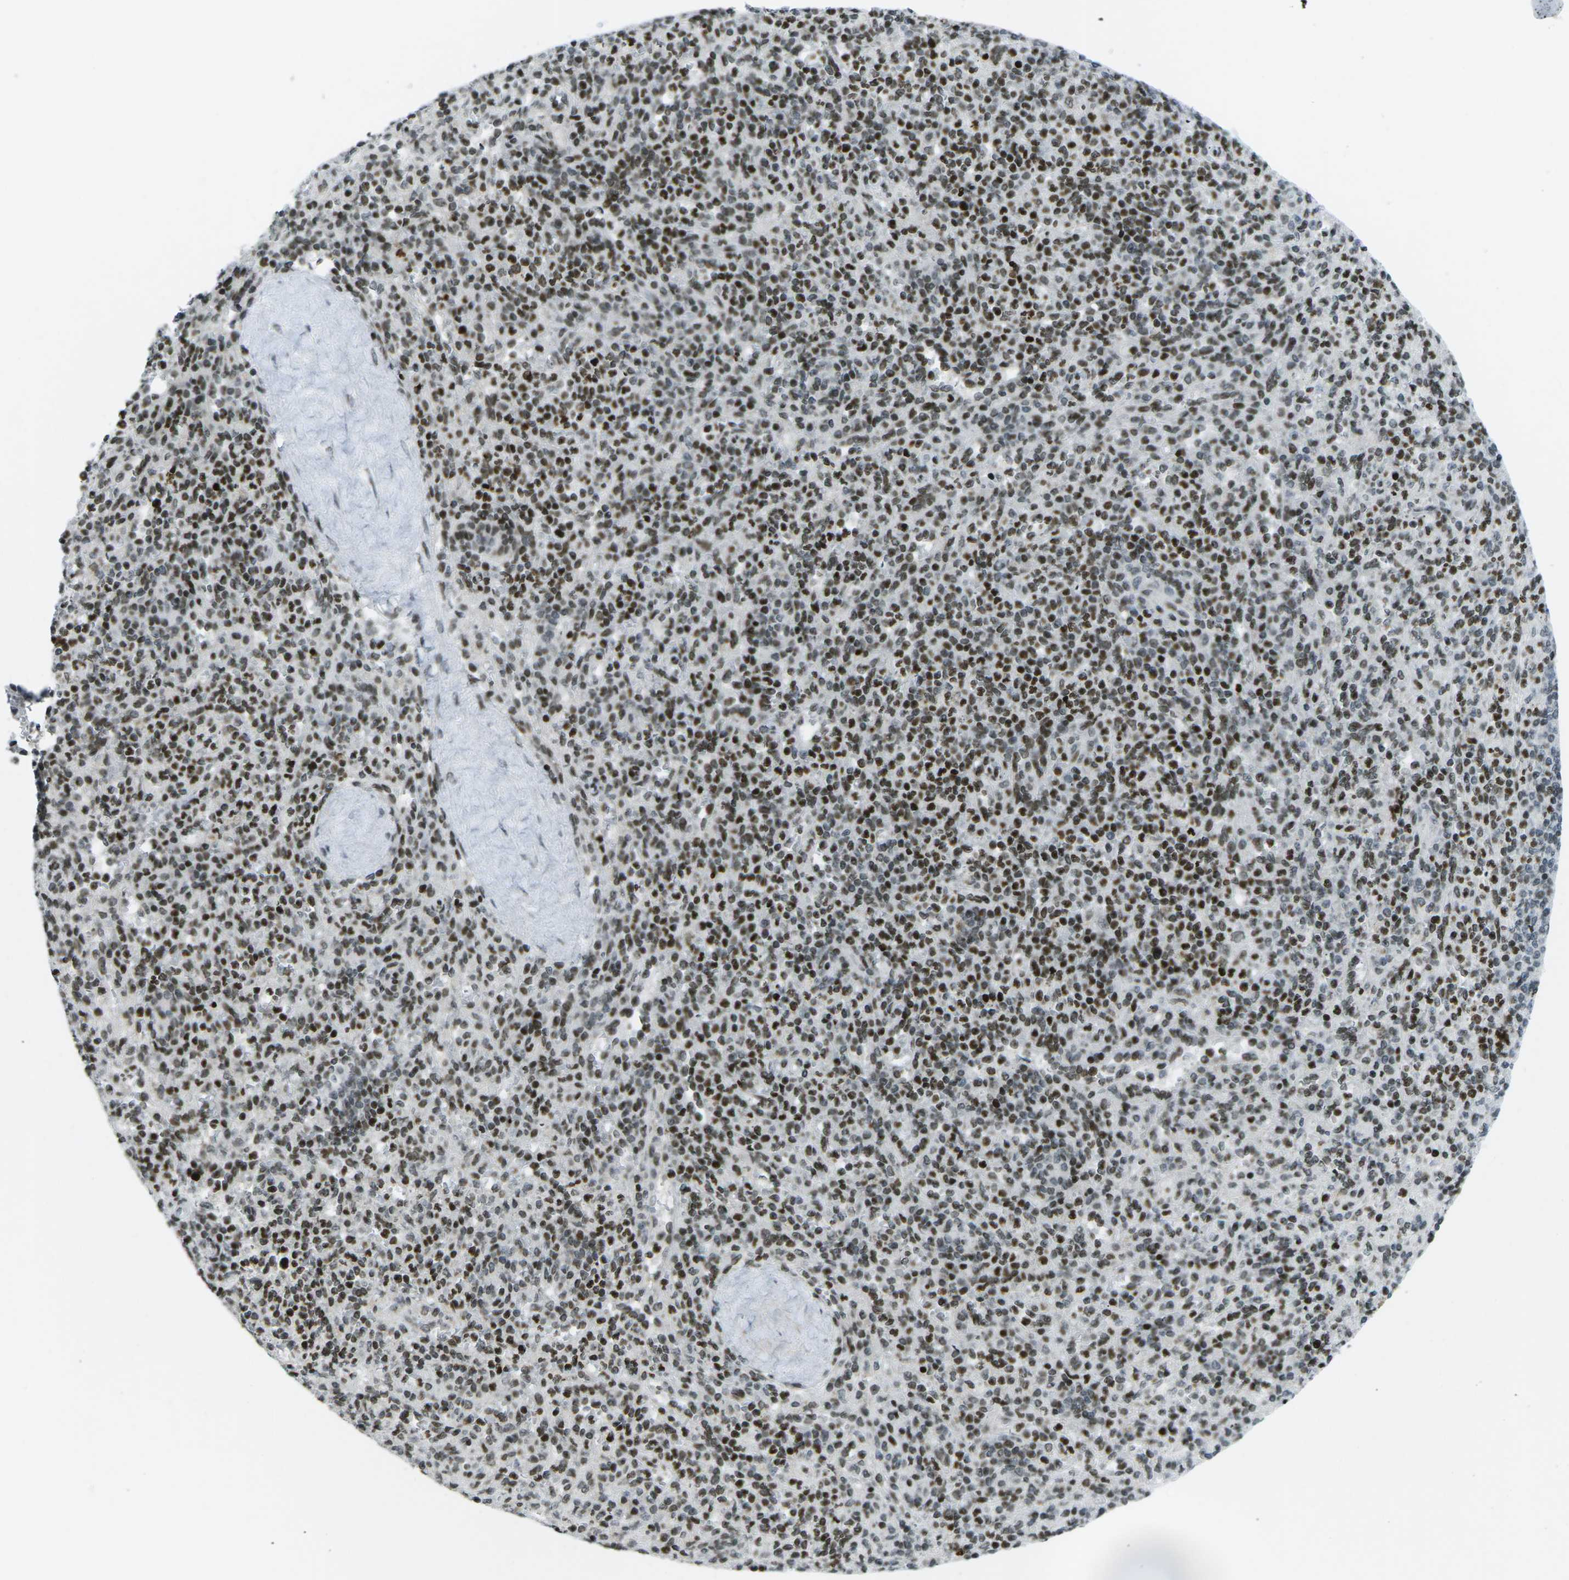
{"staining": {"intensity": "strong", "quantity": ">75%", "location": "nuclear"}, "tissue": "spleen", "cell_type": "Cells in red pulp", "image_type": "normal", "snomed": [{"axis": "morphology", "description": "Normal tissue, NOS"}, {"axis": "topography", "description": "Spleen"}], "caption": "The micrograph exhibits a brown stain indicating the presence of a protein in the nuclear of cells in red pulp in spleen.", "gene": "EME1", "patient": {"sex": "male", "age": 36}}